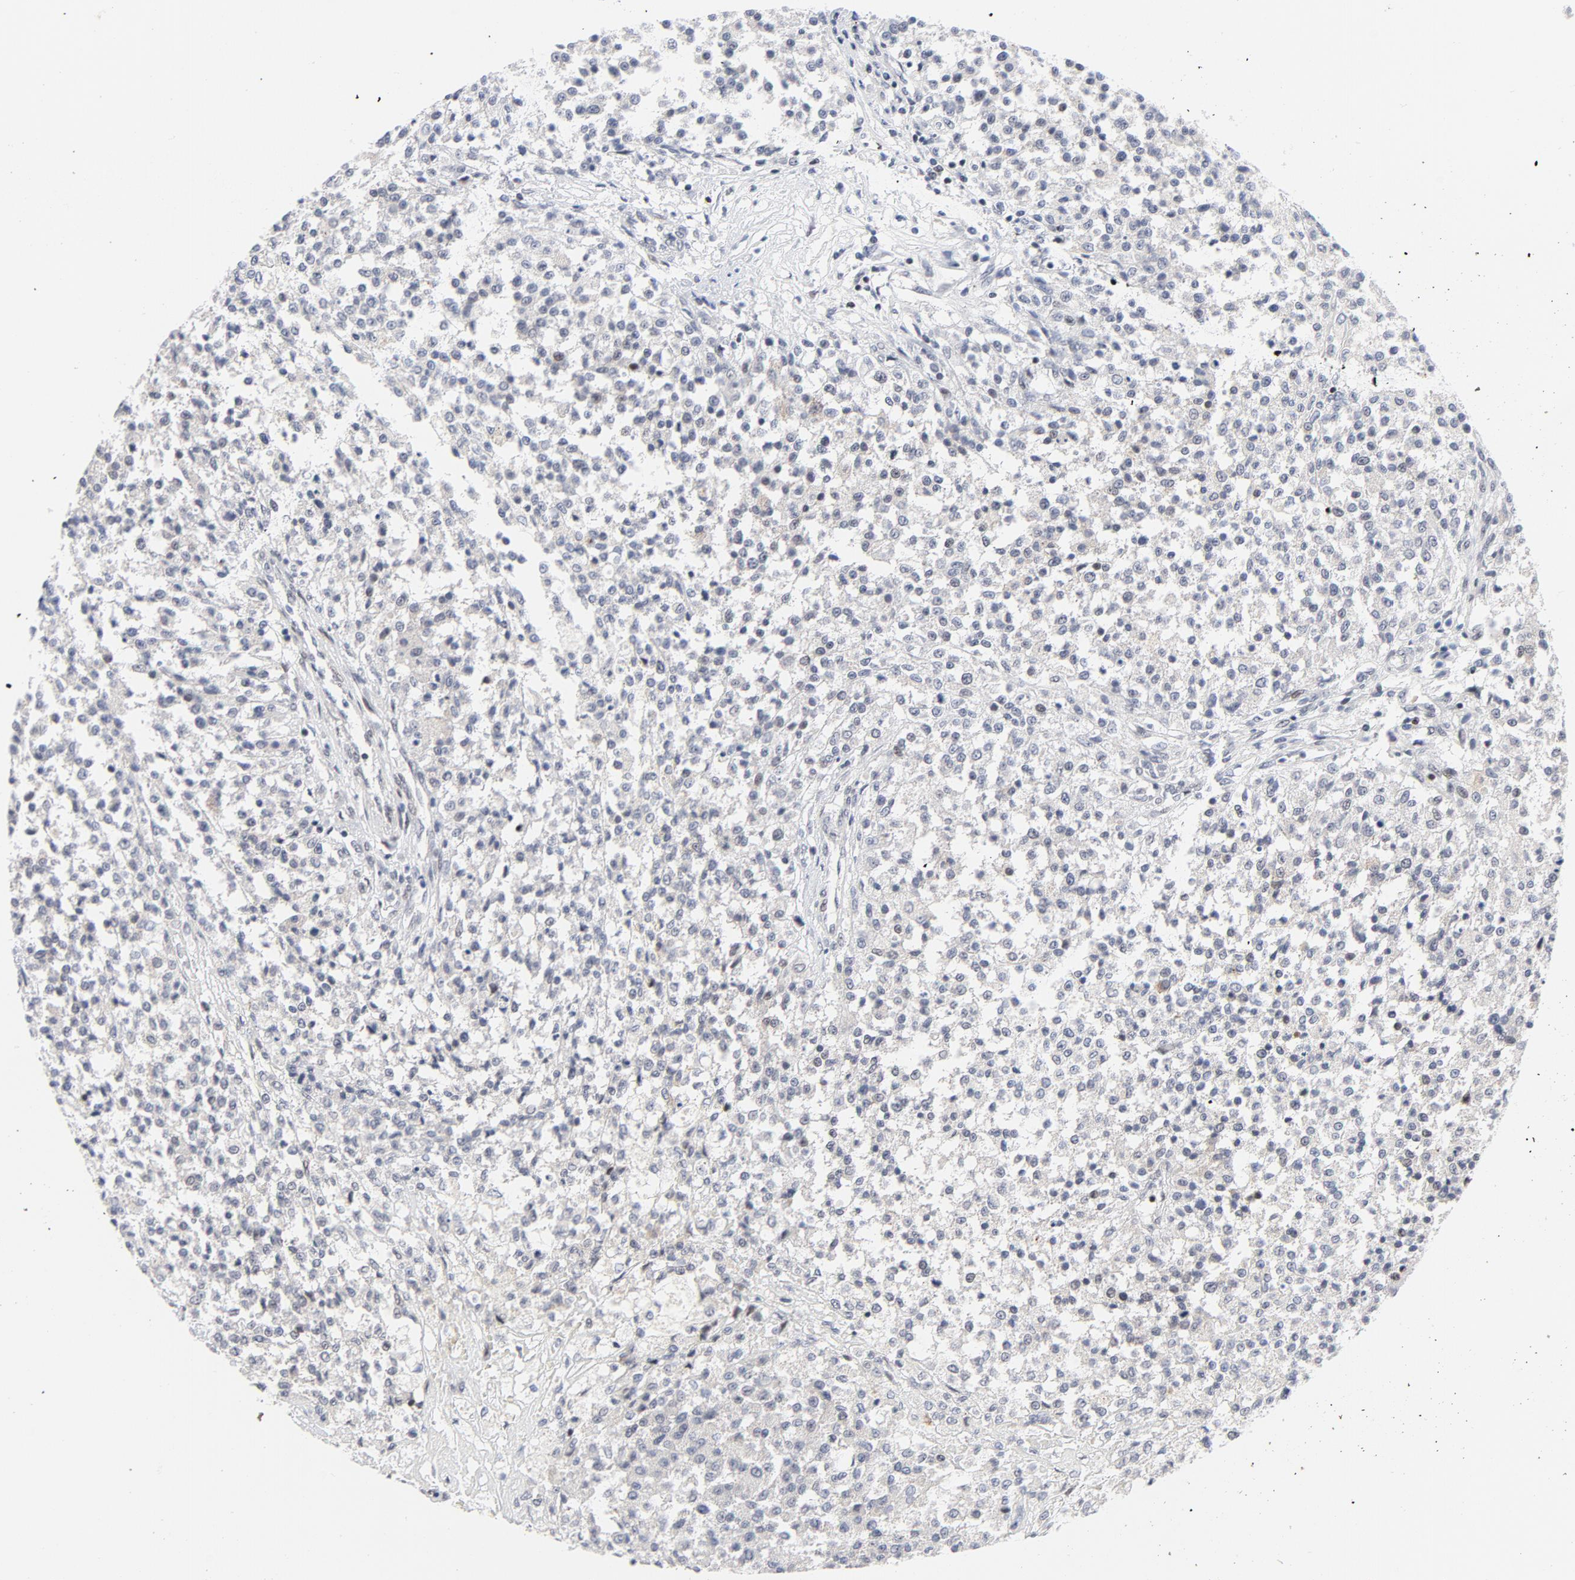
{"staining": {"intensity": "weak", "quantity": "<25%", "location": "nuclear"}, "tissue": "testis cancer", "cell_type": "Tumor cells", "image_type": "cancer", "snomed": [{"axis": "morphology", "description": "Seminoma, NOS"}, {"axis": "topography", "description": "Testis"}], "caption": "Immunohistochemical staining of testis seminoma exhibits no significant positivity in tumor cells.", "gene": "NFIC", "patient": {"sex": "male", "age": 59}}